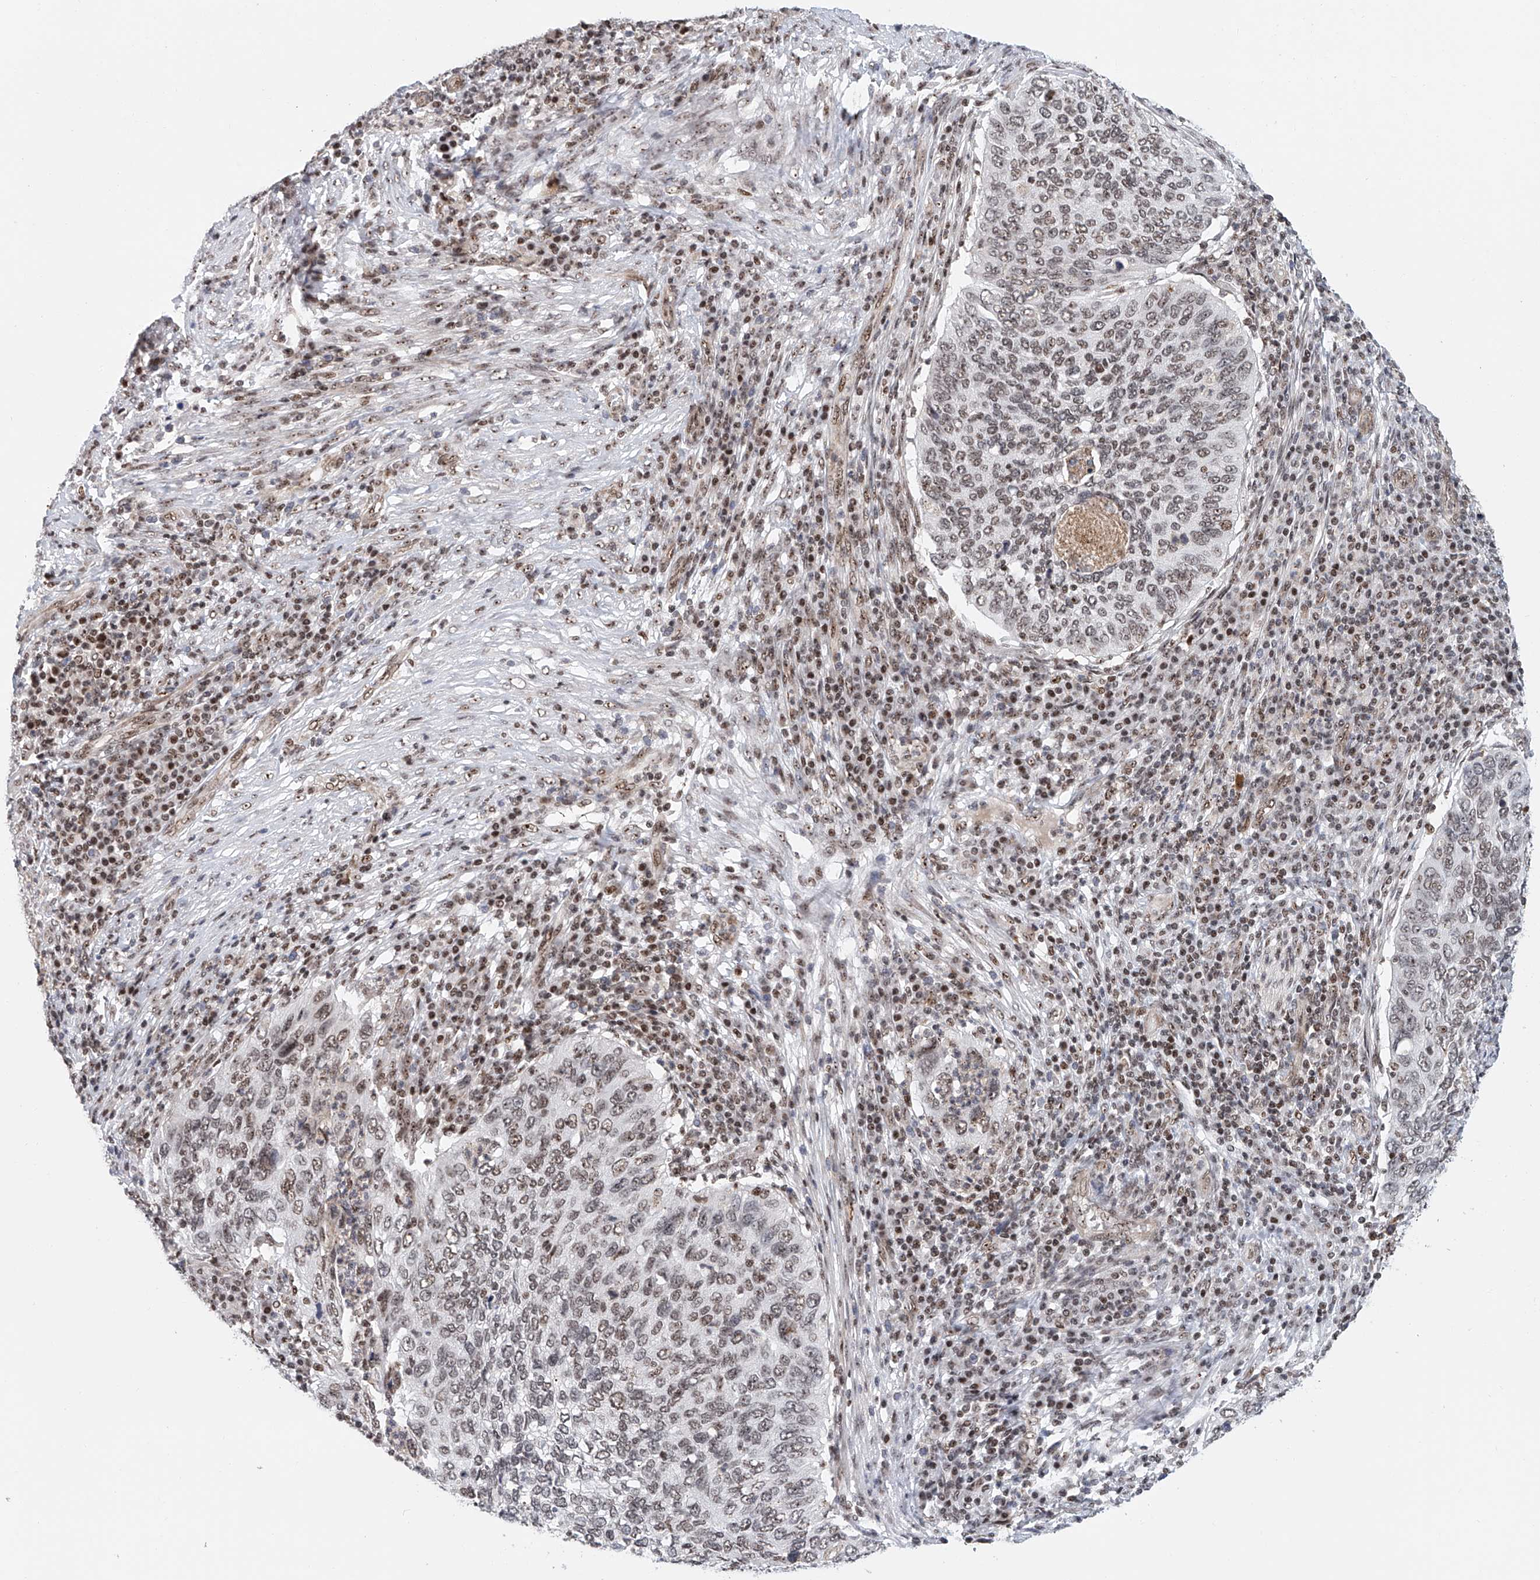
{"staining": {"intensity": "moderate", "quantity": ">75%", "location": "nuclear"}, "tissue": "cervical cancer", "cell_type": "Tumor cells", "image_type": "cancer", "snomed": [{"axis": "morphology", "description": "Squamous cell carcinoma, NOS"}, {"axis": "topography", "description": "Cervix"}], "caption": "A brown stain highlights moderate nuclear positivity of a protein in cervical cancer (squamous cell carcinoma) tumor cells. The protein is stained brown, and the nuclei are stained in blue (DAB IHC with brightfield microscopy, high magnification).", "gene": "PRUNE2", "patient": {"sex": "female", "age": 38}}